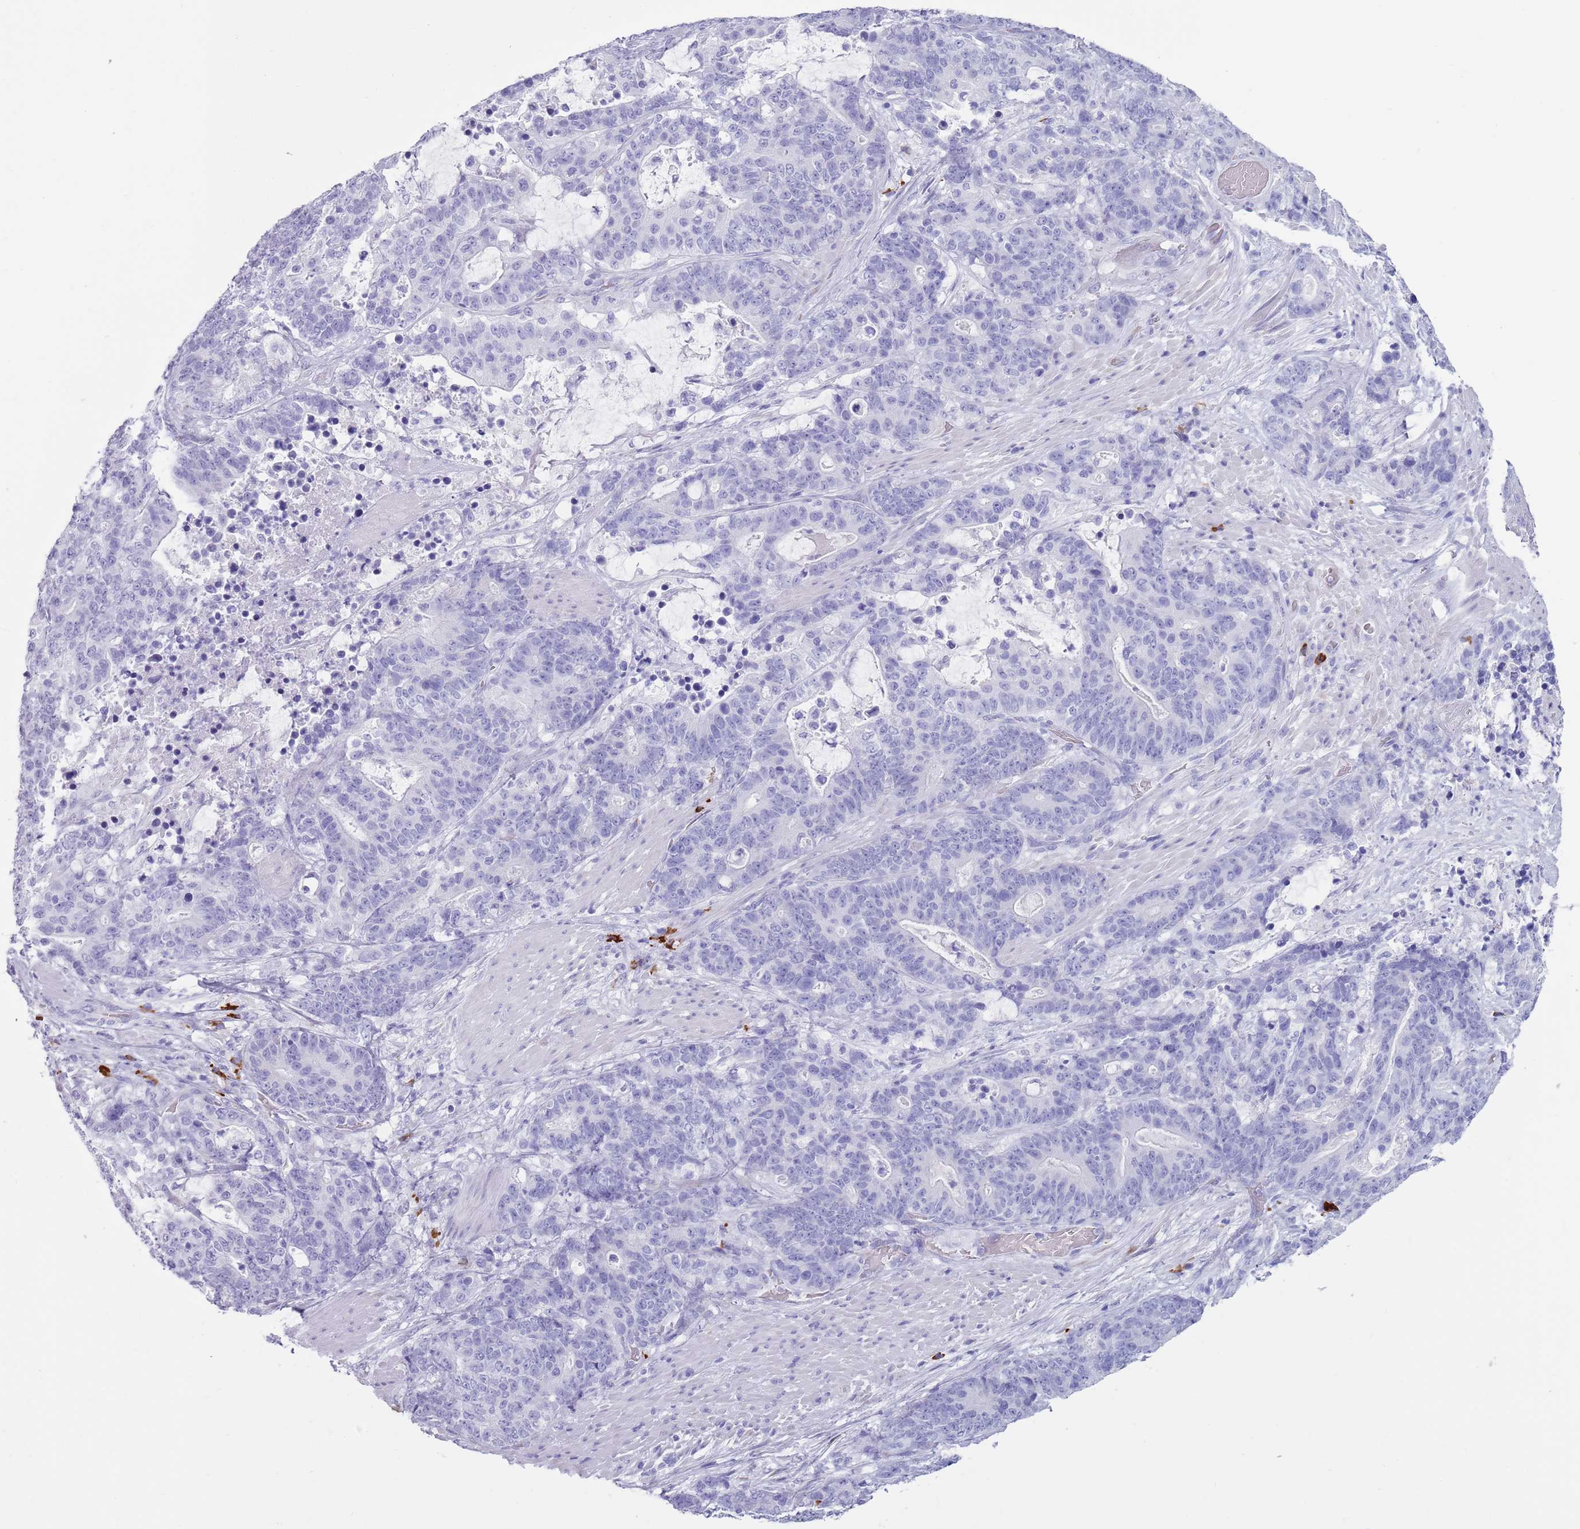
{"staining": {"intensity": "negative", "quantity": "none", "location": "none"}, "tissue": "stomach cancer", "cell_type": "Tumor cells", "image_type": "cancer", "snomed": [{"axis": "morphology", "description": "Adenocarcinoma, NOS"}, {"axis": "topography", "description": "Stomach"}], "caption": "Protein analysis of stomach cancer (adenocarcinoma) reveals no significant positivity in tumor cells.", "gene": "LY6G5B", "patient": {"sex": "female", "age": 76}}